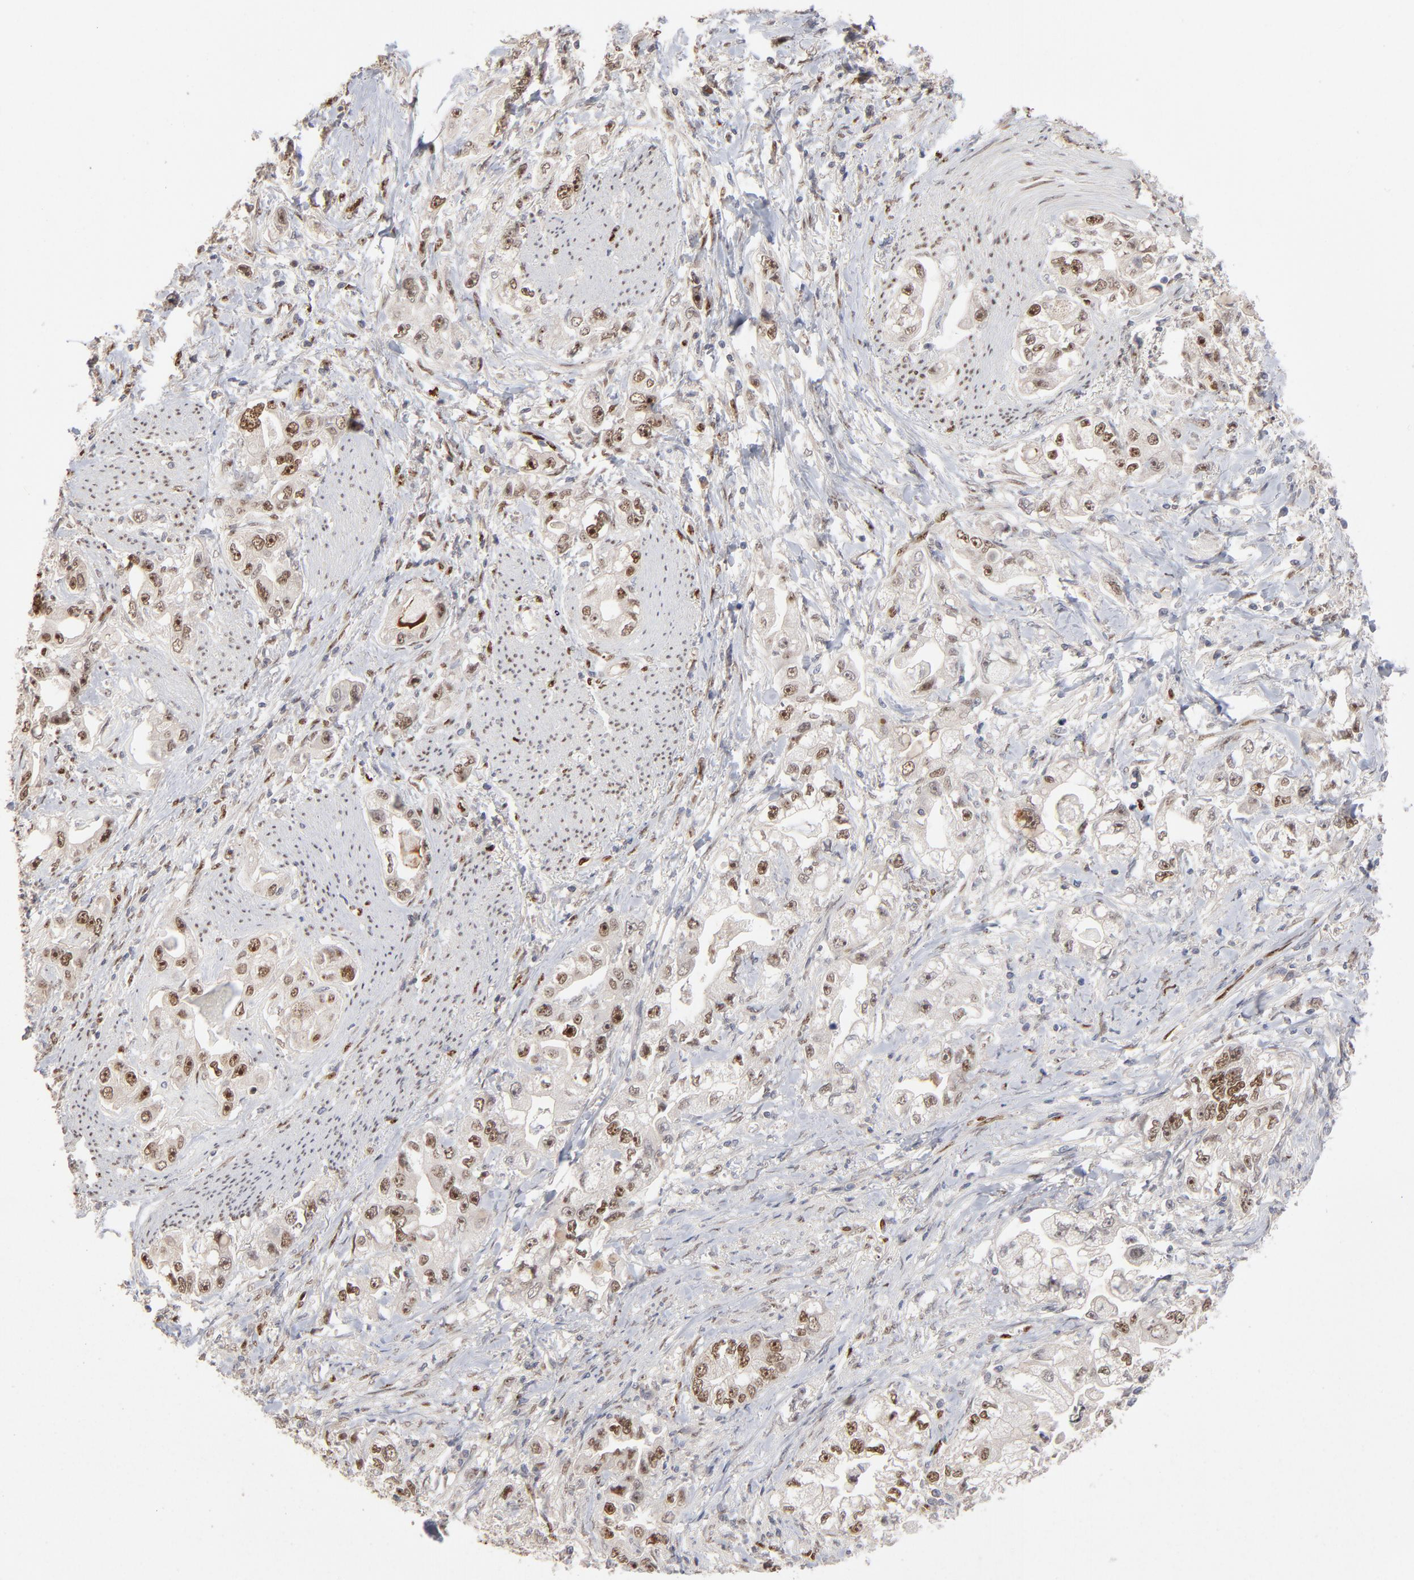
{"staining": {"intensity": "moderate", "quantity": ">75%", "location": "nuclear"}, "tissue": "stomach cancer", "cell_type": "Tumor cells", "image_type": "cancer", "snomed": [{"axis": "morphology", "description": "Adenocarcinoma, NOS"}, {"axis": "topography", "description": "Stomach, lower"}], "caption": "A high-resolution image shows IHC staining of stomach cancer (adenocarcinoma), which reveals moderate nuclear expression in about >75% of tumor cells.", "gene": "NFIB", "patient": {"sex": "female", "age": 93}}